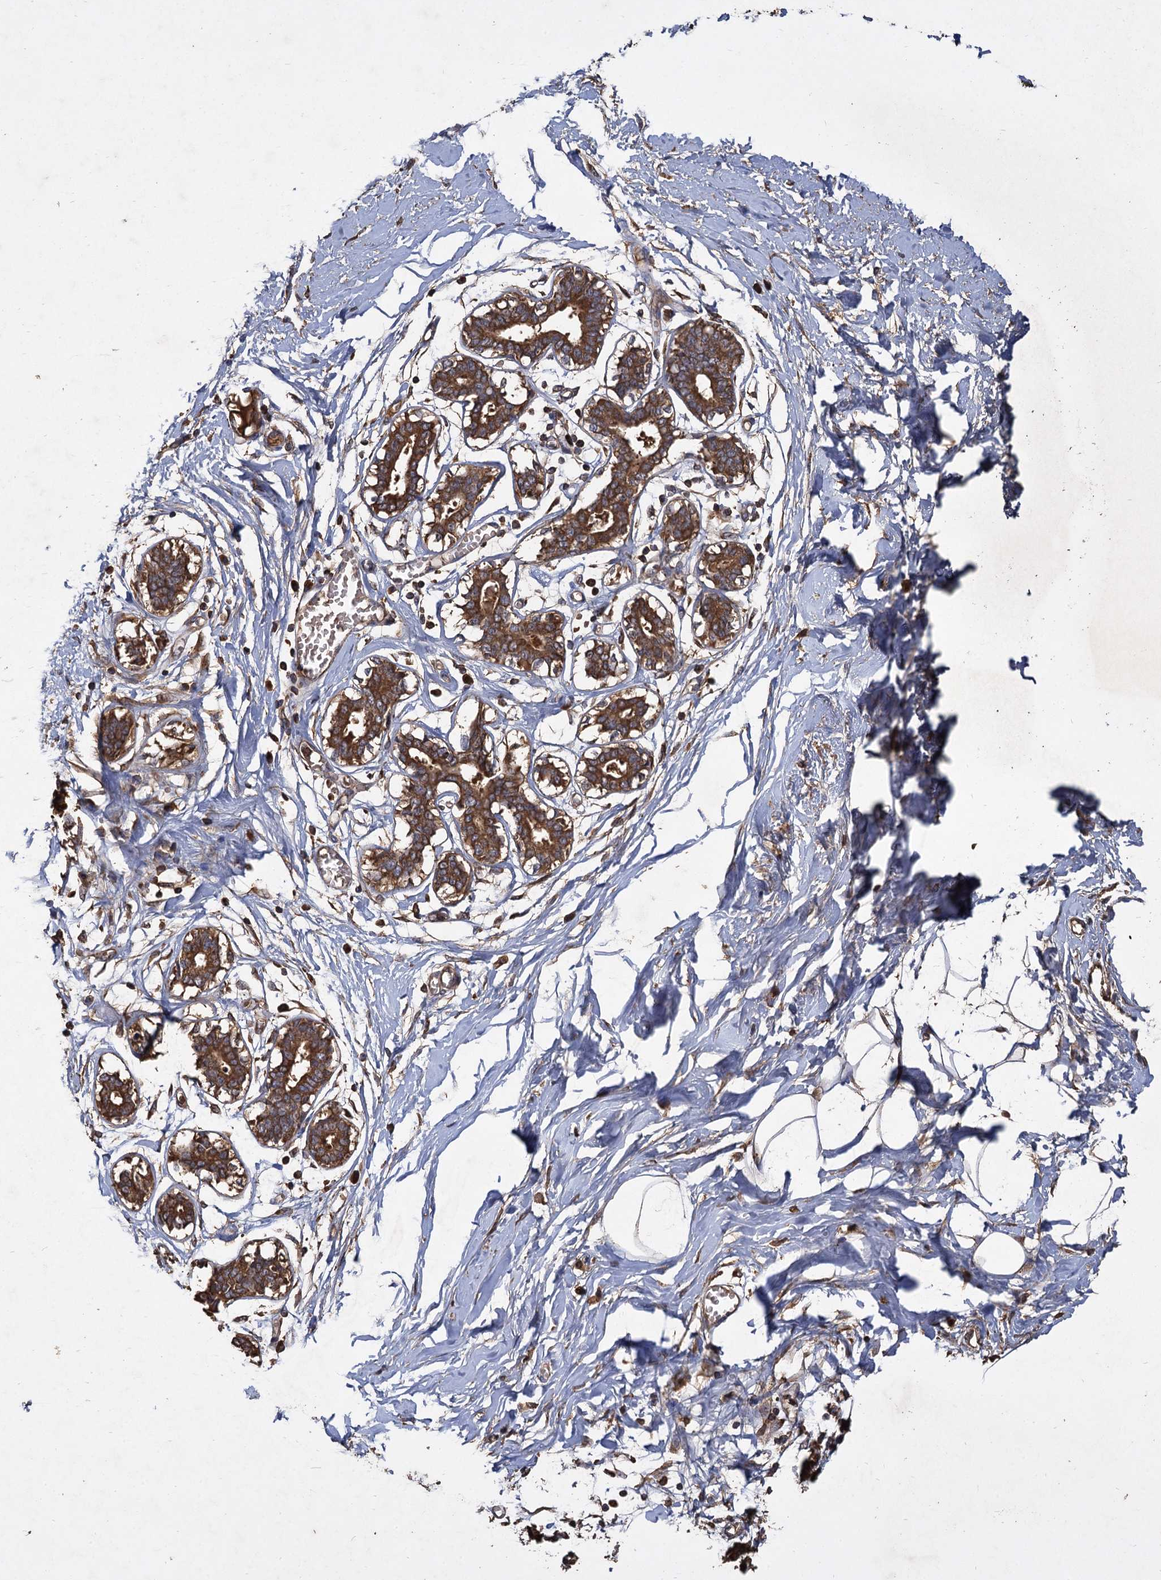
{"staining": {"intensity": "weak", "quantity": ">75%", "location": "cytoplasmic/membranous"}, "tissue": "breast", "cell_type": "Adipocytes", "image_type": "normal", "snomed": [{"axis": "morphology", "description": "Normal tissue, NOS"}, {"axis": "topography", "description": "Breast"}], "caption": "Benign breast exhibits weak cytoplasmic/membranous staining in about >75% of adipocytes (Stains: DAB (3,3'-diaminobenzidine) in brown, nuclei in blue, Microscopy: brightfield microscopy at high magnification)..", "gene": "GCLC", "patient": {"sex": "female", "age": 27}}